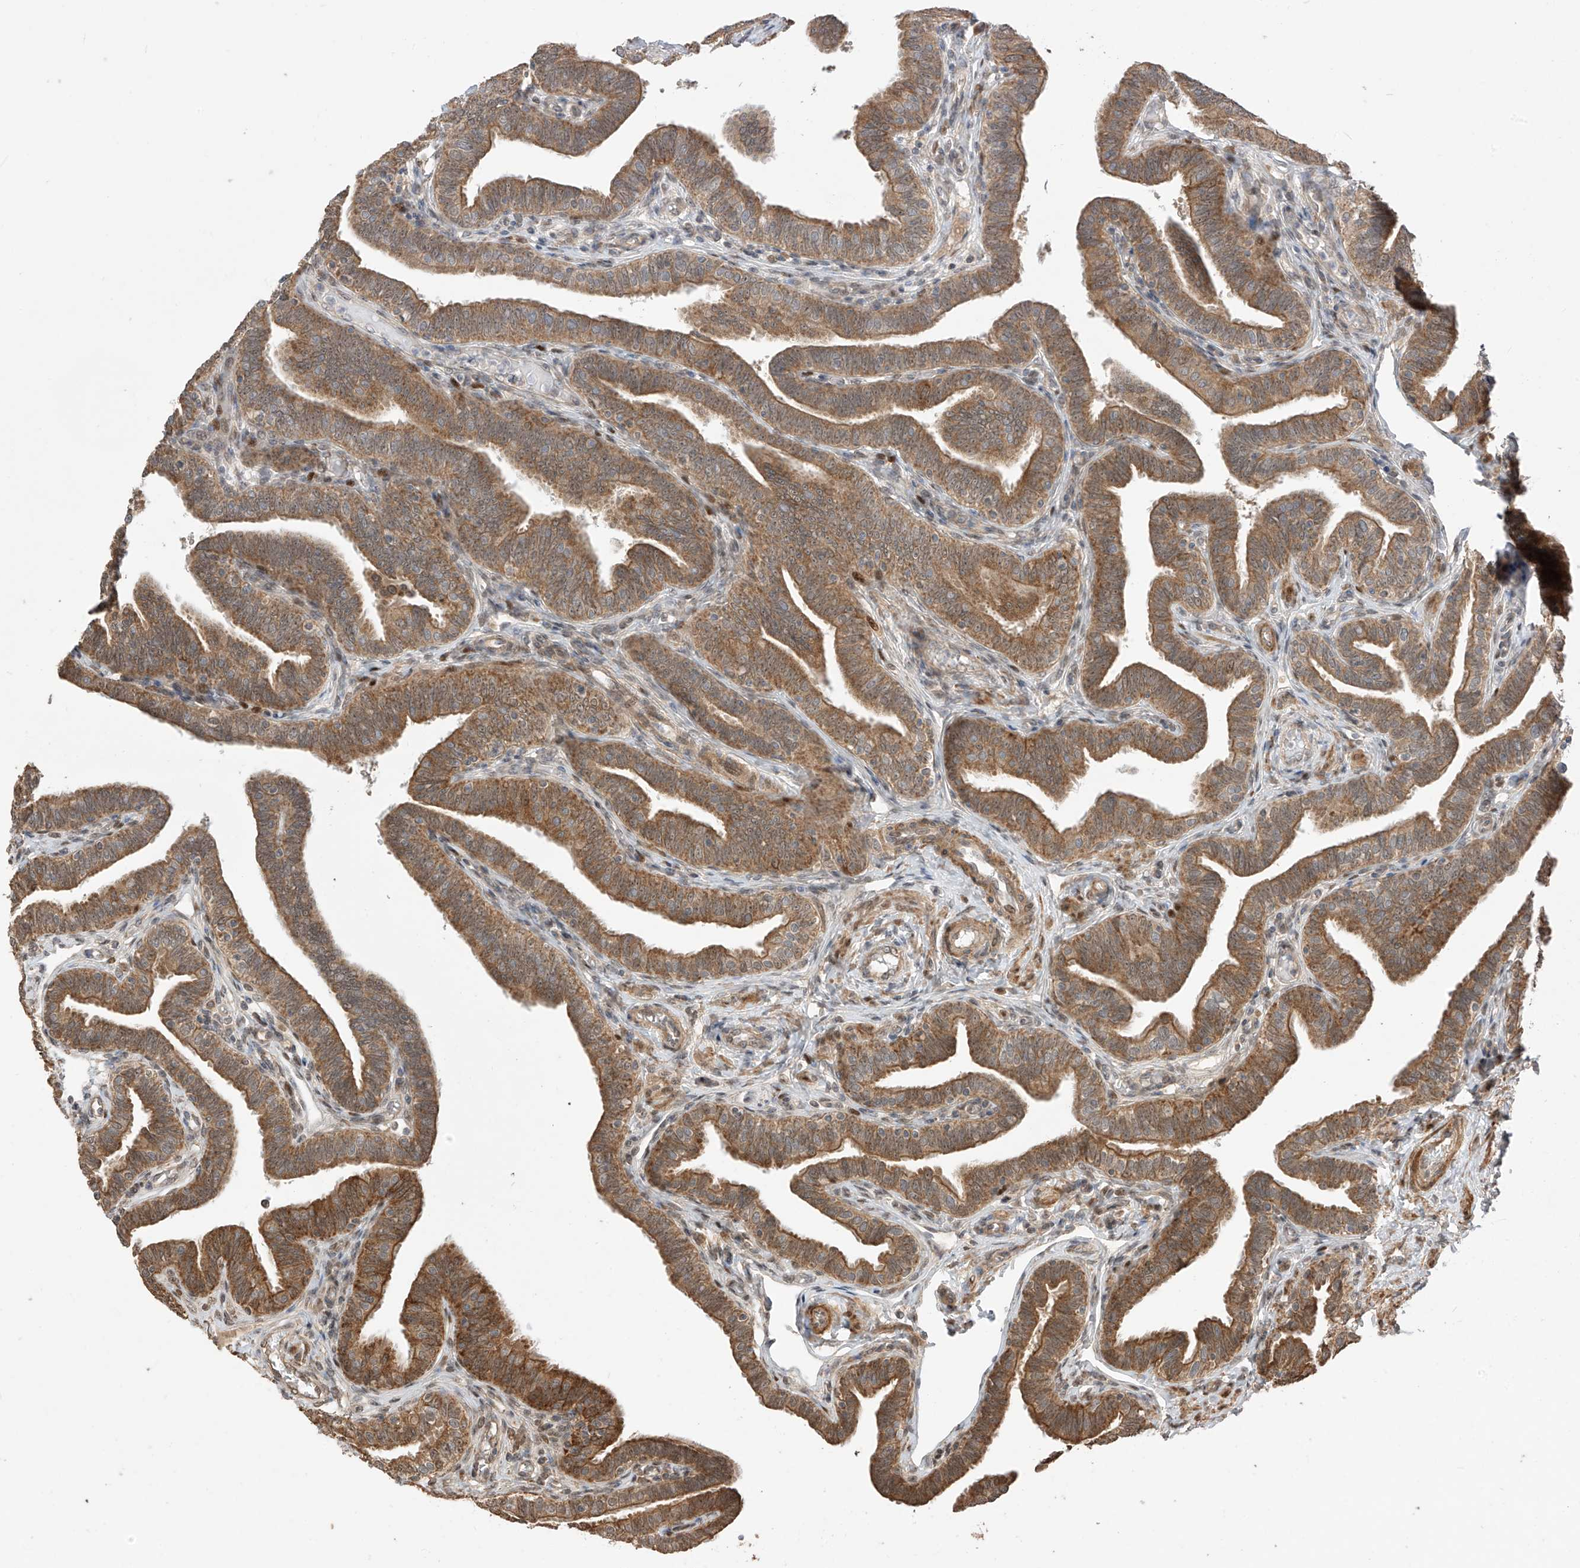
{"staining": {"intensity": "moderate", "quantity": ">75%", "location": "cytoplasmic/membranous,nuclear"}, "tissue": "fallopian tube", "cell_type": "Glandular cells", "image_type": "normal", "snomed": [{"axis": "morphology", "description": "Normal tissue, NOS"}, {"axis": "topography", "description": "Fallopian tube"}], "caption": "Protein positivity by immunohistochemistry (IHC) reveals moderate cytoplasmic/membranous,nuclear positivity in approximately >75% of glandular cells in unremarkable fallopian tube.", "gene": "LATS1", "patient": {"sex": "female", "age": 39}}